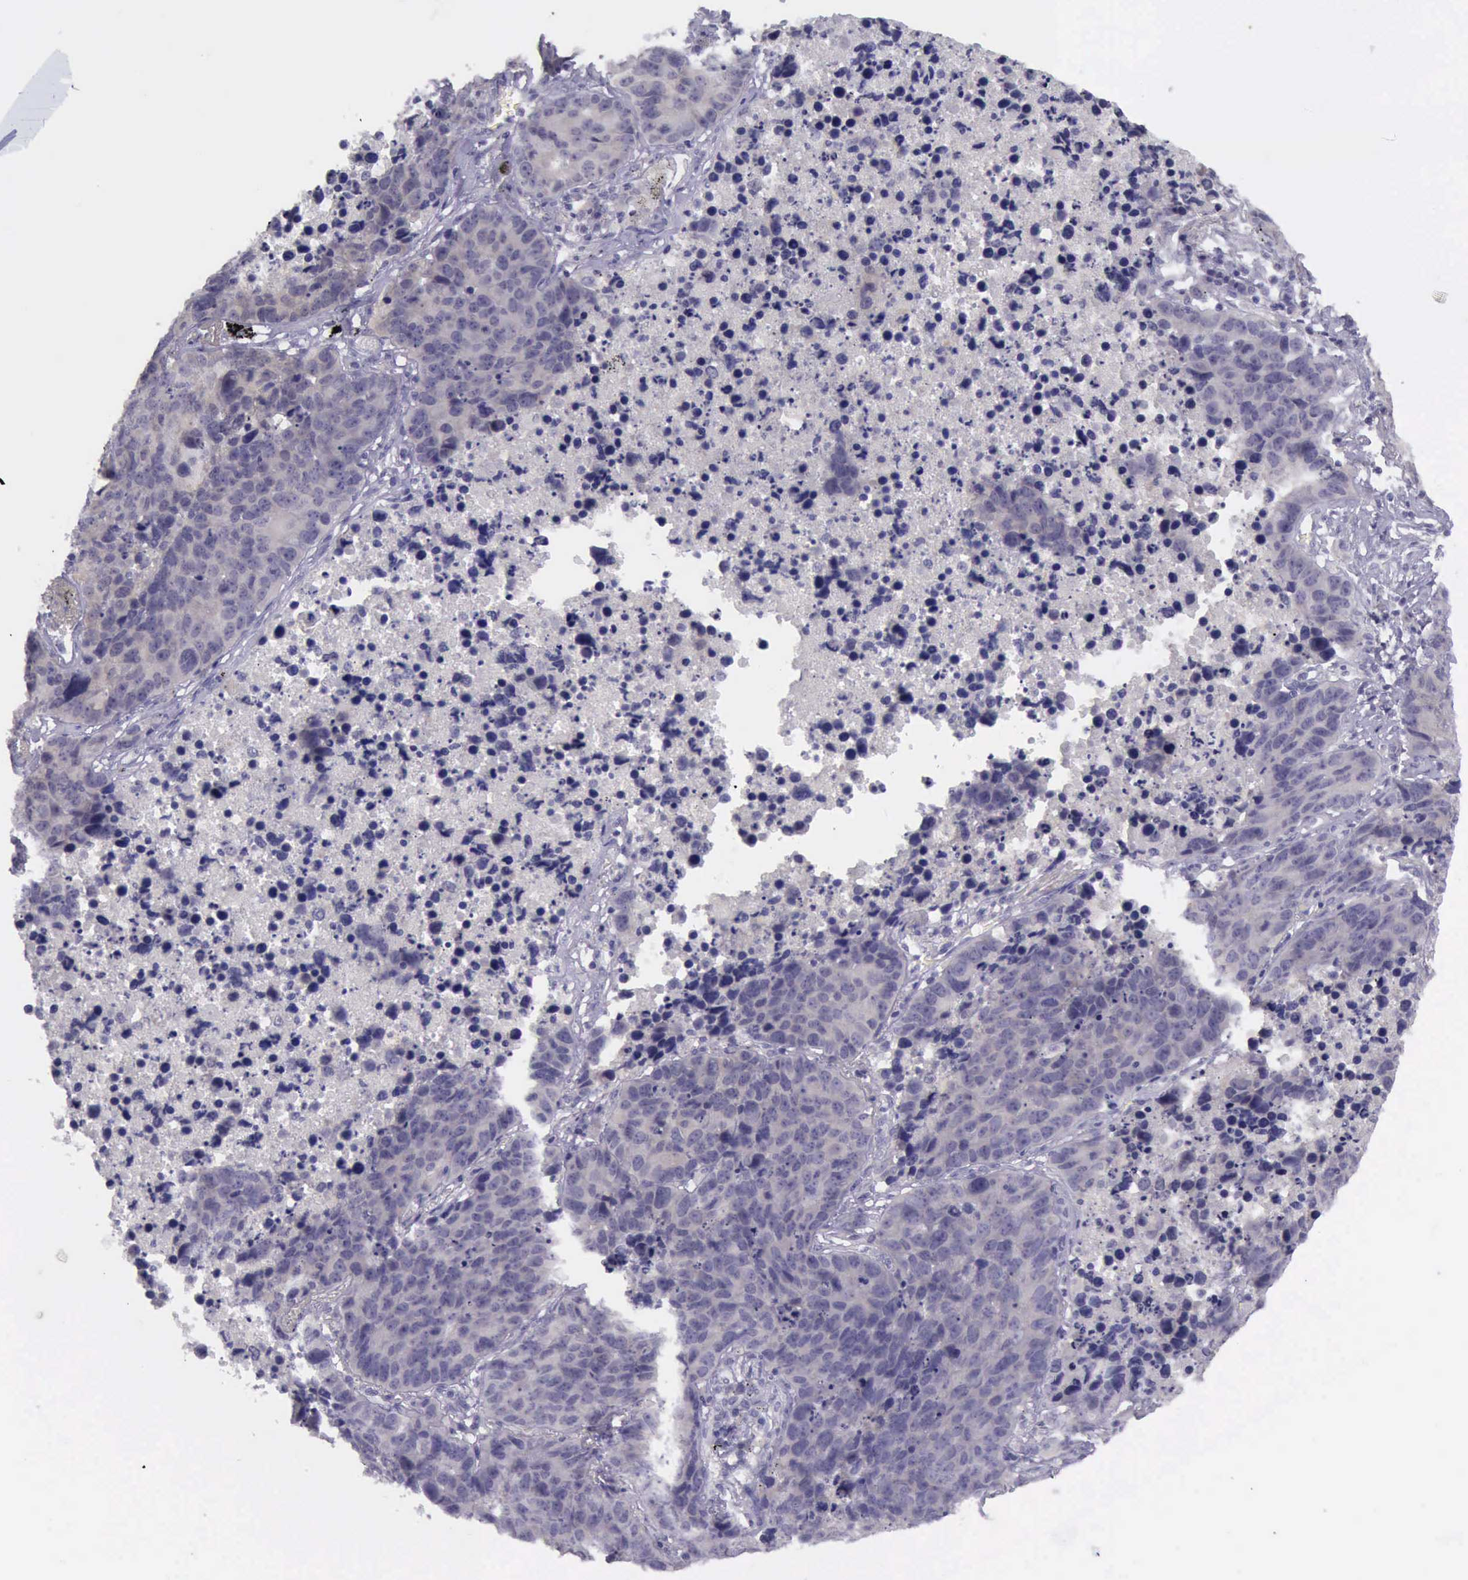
{"staining": {"intensity": "negative", "quantity": "none", "location": "none"}, "tissue": "lung cancer", "cell_type": "Tumor cells", "image_type": "cancer", "snomed": [{"axis": "morphology", "description": "Carcinoid, malignant, NOS"}, {"axis": "topography", "description": "Lung"}], "caption": "Lung cancer (malignant carcinoid) was stained to show a protein in brown. There is no significant expression in tumor cells. Brightfield microscopy of immunohistochemistry (IHC) stained with DAB (3,3'-diaminobenzidine) (brown) and hematoxylin (blue), captured at high magnification.", "gene": "ARNT2", "patient": {"sex": "male", "age": 60}}